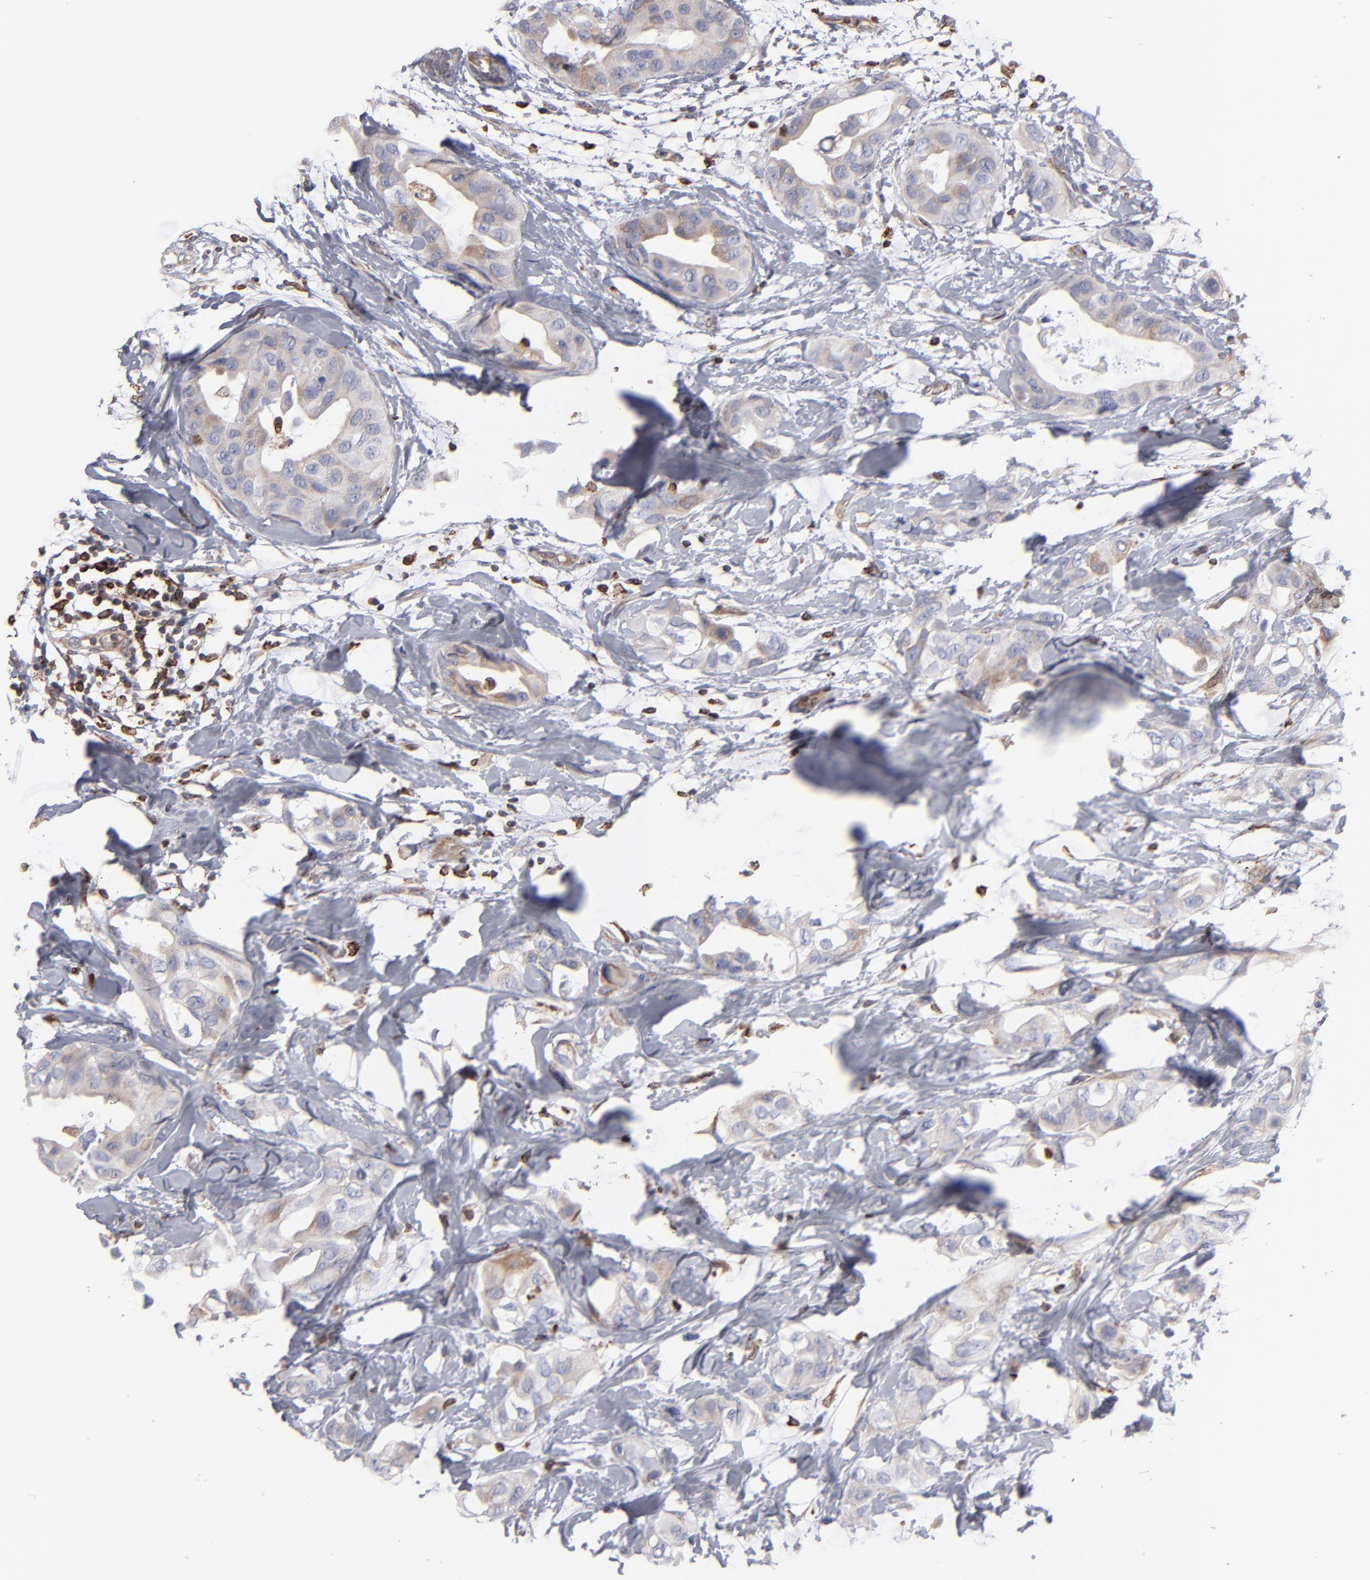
{"staining": {"intensity": "weak", "quantity": "25%-75%", "location": "cytoplasmic/membranous"}, "tissue": "breast cancer", "cell_type": "Tumor cells", "image_type": "cancer", "snomed": [{"axis": "morphology", "description": "Duct carcinoma"}, {"axis": "topography", "description": "Breast"}], "caption": "The immunohistochemical stain labels weak cytoplasmic/membranous expression in tumor cells of breast cancer (intraductal carcinoma) tissue.", "gene": "TMX1", "patient": {"sex": "female", "age": 40}}